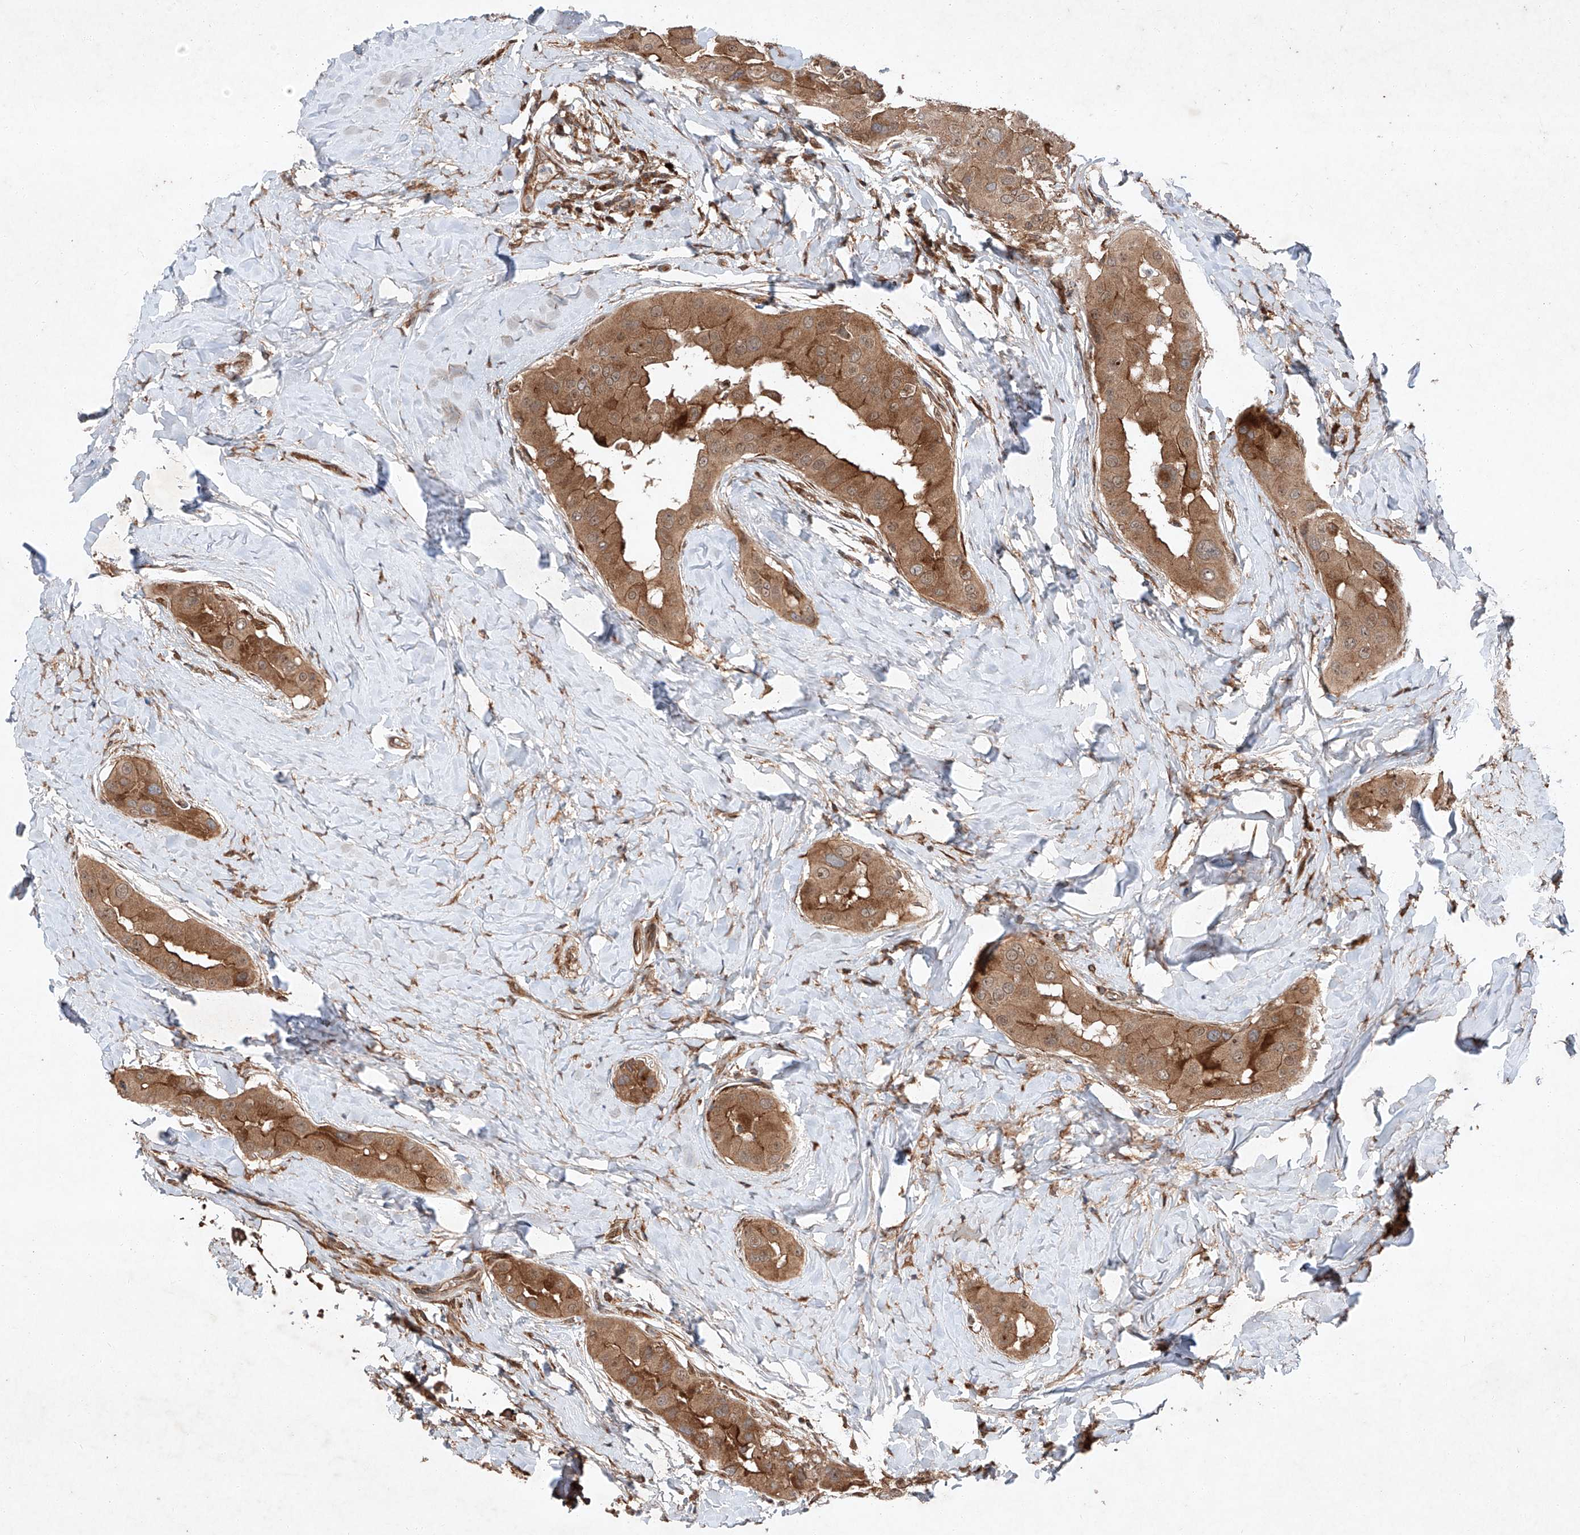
{"staining": {"intensity": "moderate", "quantity": ">75%", "location": "cytoplasmic/membranous"}, "tissue": "thyroid cancer", "cell_type": "Tumor cells", "image_type": "cancer", "snomed": [{"axis": "morphology", "description": "Papillary adenocarcinoma, NOS"}, {"axis": "topography", "description": "Thyroid gland"}], "caption": "The micrograph exhibits immunohistochemical staining of thyroid papillary adenocarcinoma. There is moderate cytoplasmic/membranous staining is identified in approximately >75% of tumor cells.", "gene": "ZFP28", "patient": {"sex": "male", "age": 33}}